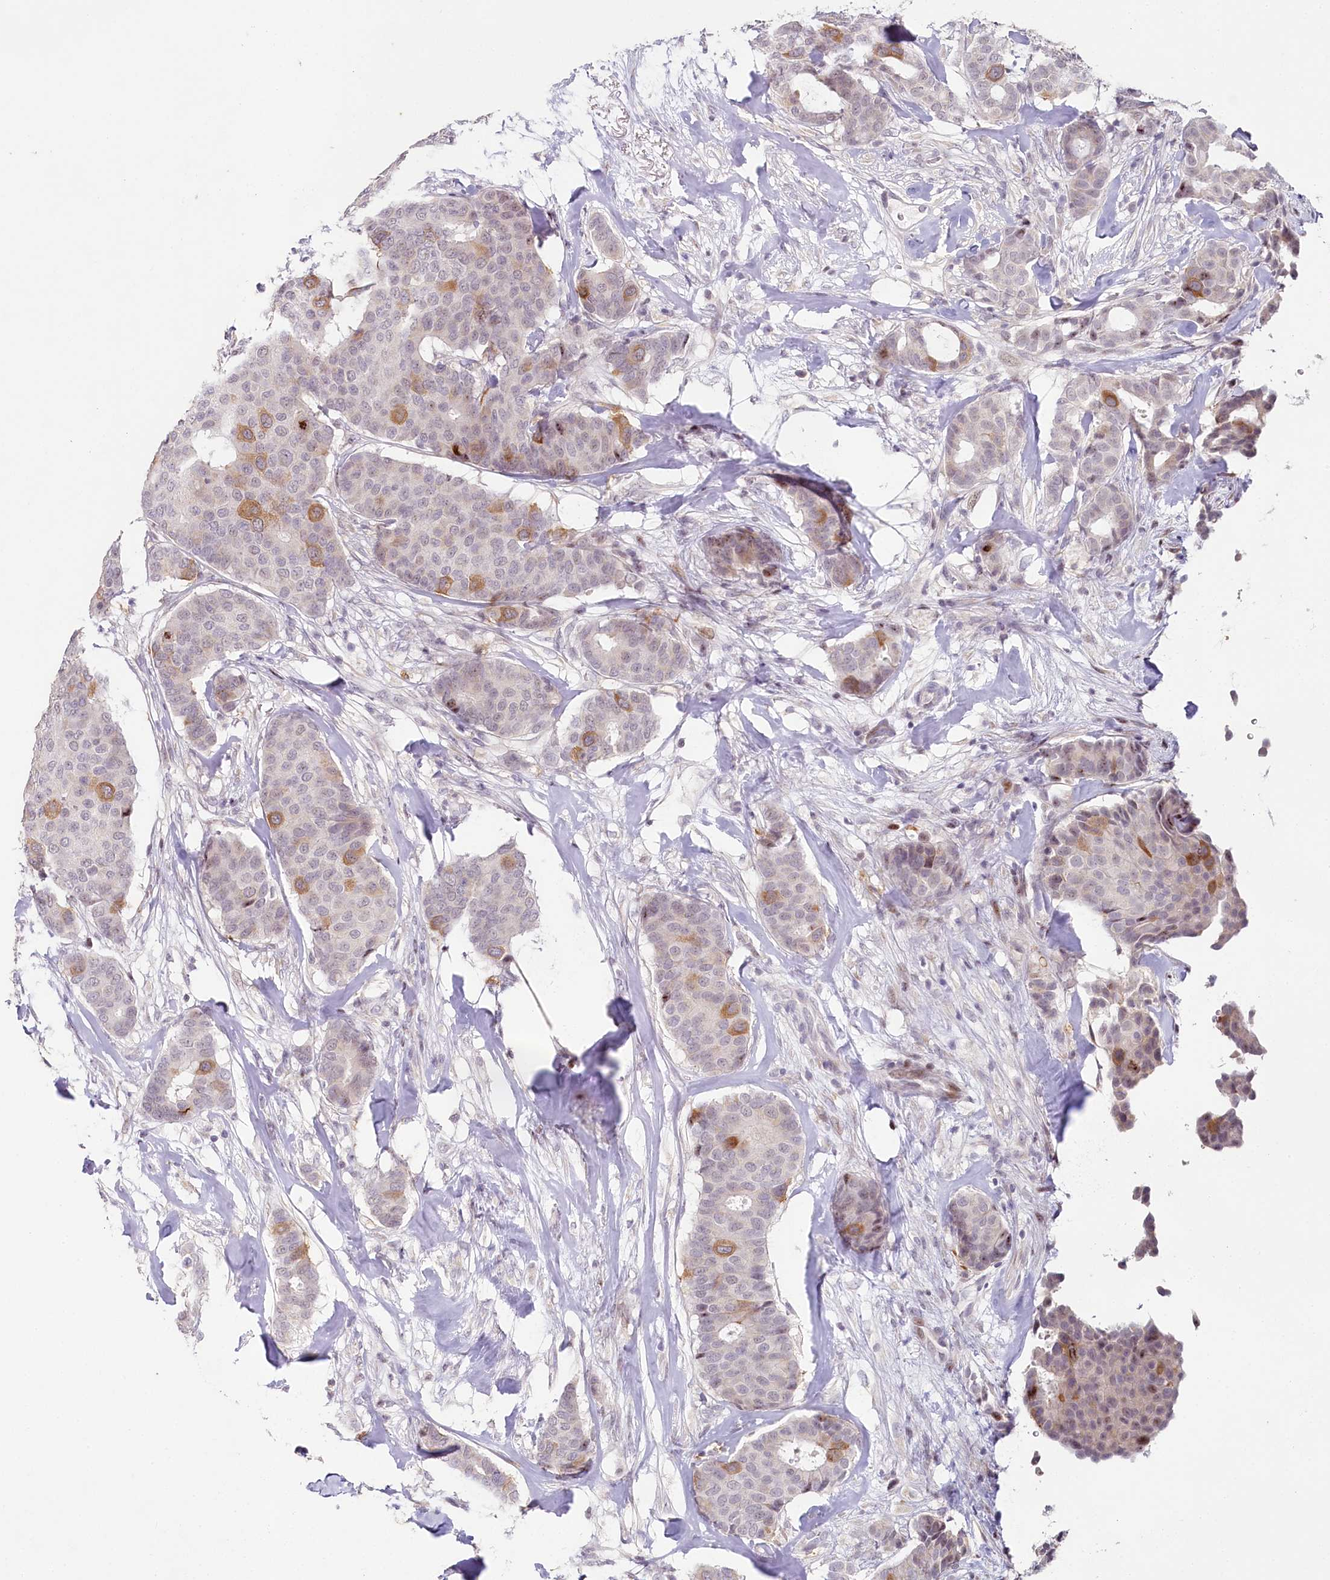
{"staining": {"intensity": "moderate", "quantity": "<25%", "location": "cytoplasmic/membranous"}, "tissue": "breast cancer", "cell_type": "Tumor cells", "image_type": "cancer", "snomed": [{"axis": "morphology", "description": "Duct carcinoma"}, {"axis": "topography", "description": "Breast"}], "caption": "Breast cancer was stained to show a protein in brown. There is low levels of moderate cytoplasmic/membranous expression in approximately <25% of tumor cells.", "gene": "HPD", "patient": {"sex": "female", "age": 75}}